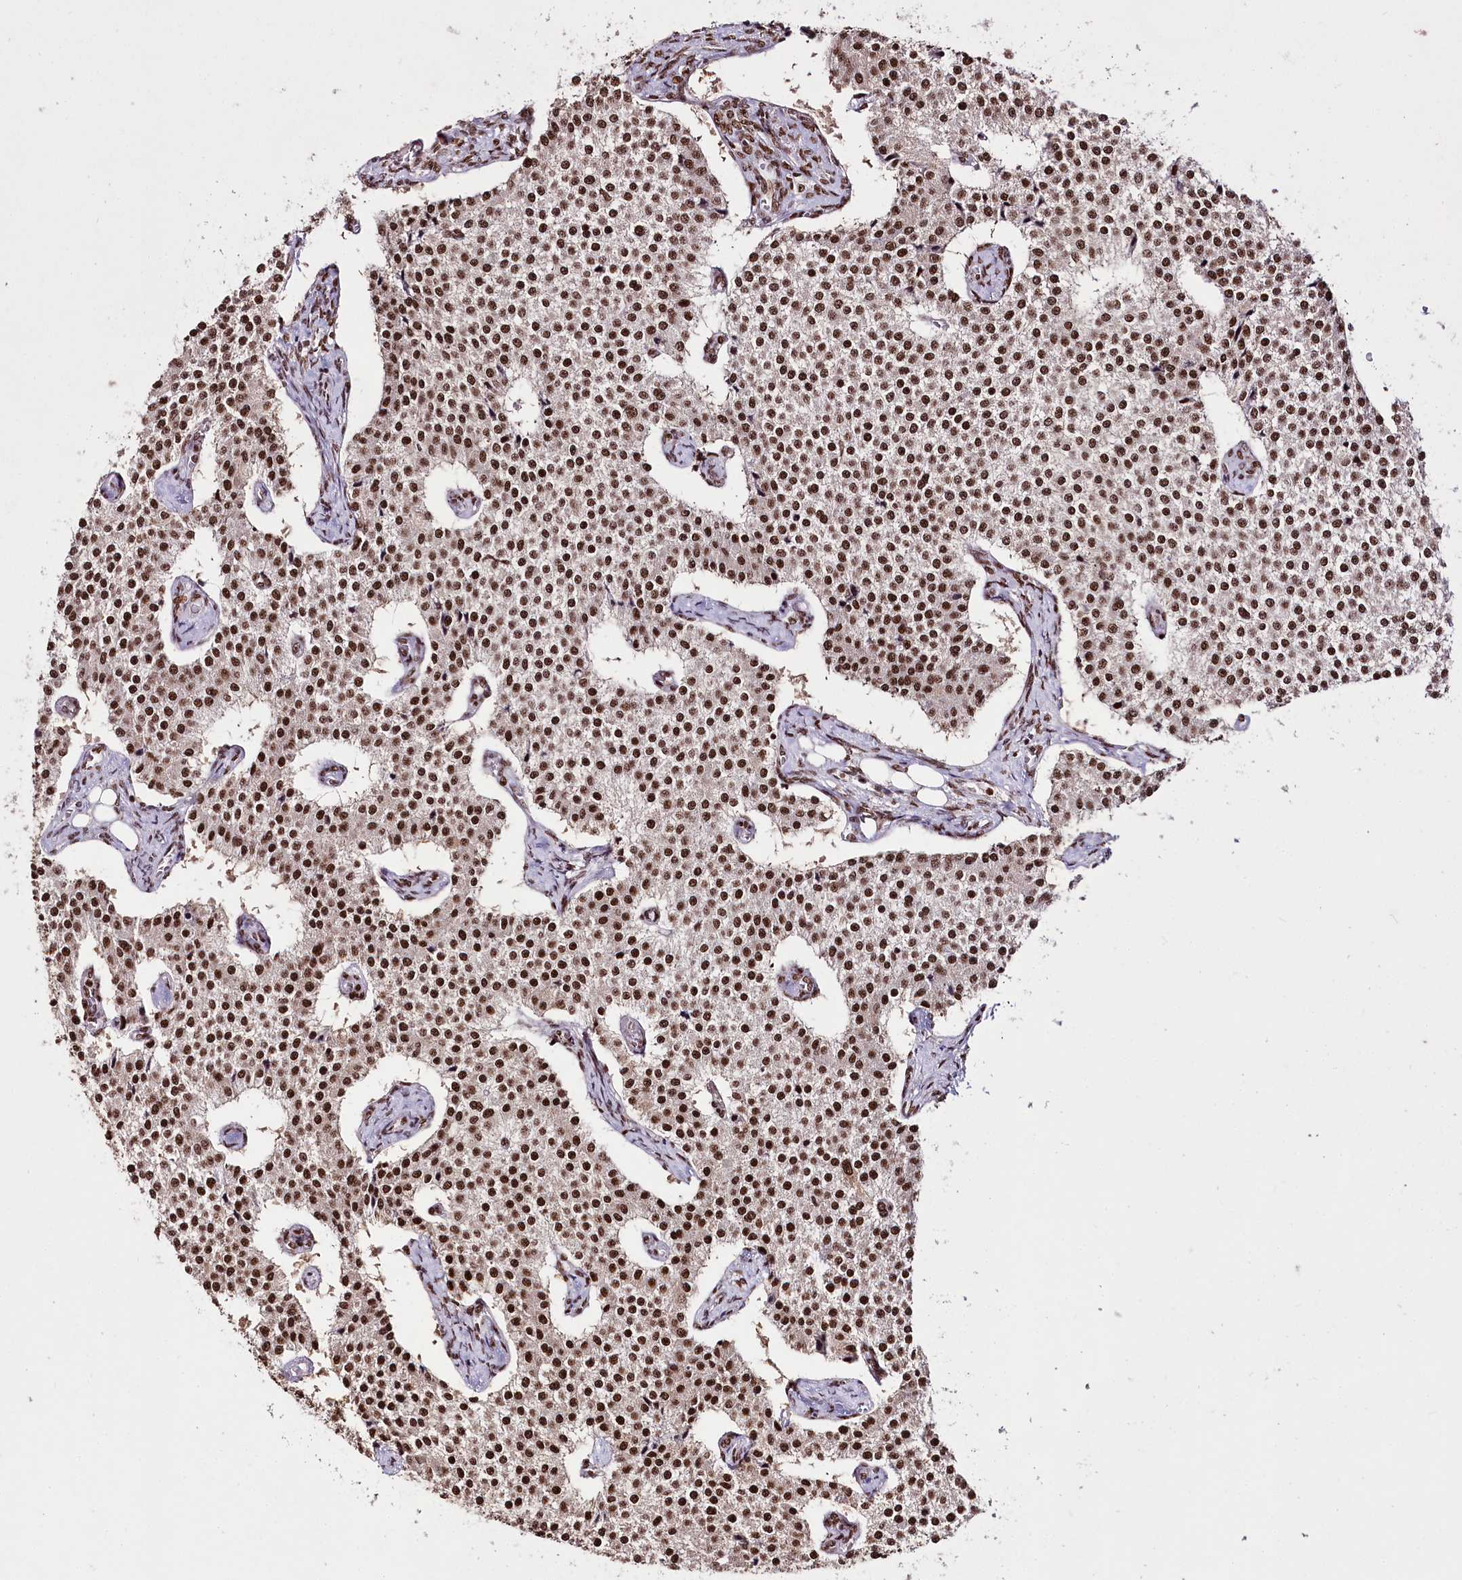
{"staining": {"intensity": "strong", "quantity": ">75%", "location": "nuclear"}, "tissue": "carcinoid", "cell_type": "Tumor cells", "image_type": "cancer", "snomed": [{"axis": "morphology", "description": "Carcinoid, malignant, NOS"}, {"axis": "topography", "description": "Colon"}], "caption": "This is a micrograph of IHC staining of carcinoid, which shows strong expression in the nuclear of tumor cells.", "gene": "SMARCE1", "patient": {"sex": "female", "age": 52}}